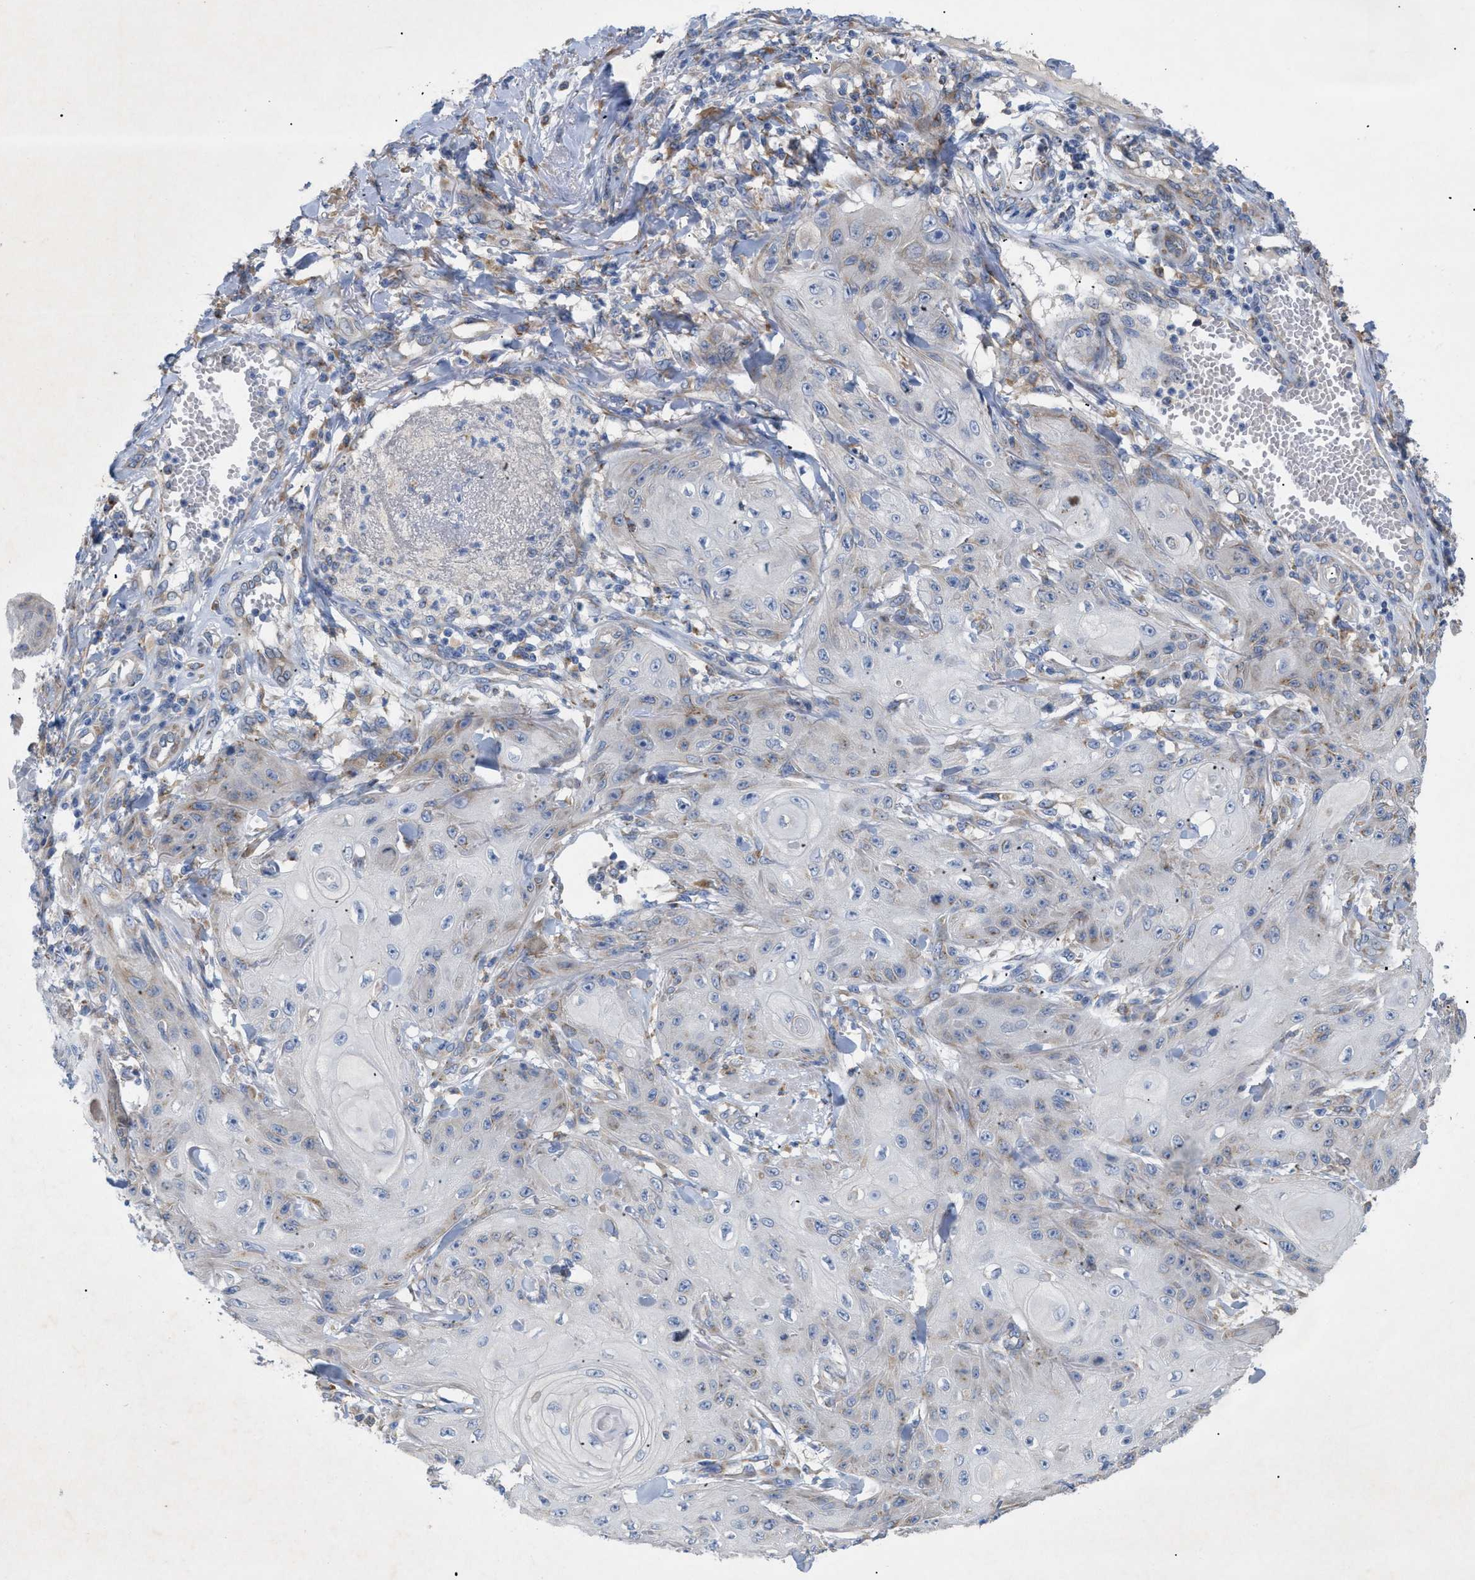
{"staining": {"intensity": "negative", "quantity": "none", "location": "none"}, "tissue": "skin cancer", "cell_type": "Tumor cells", "image_type": "cancer", "snomed": [{"axis": "morphology", "description": "Squamous cell carcinoma, NOS"}, {"axis": "topography", "description": "Skin"}], "caption": "Tumor cells are negative for protein expression in human skin cancer.", "gene": "SLC50A1", "patient": {"sex": "male", "age": 74}}